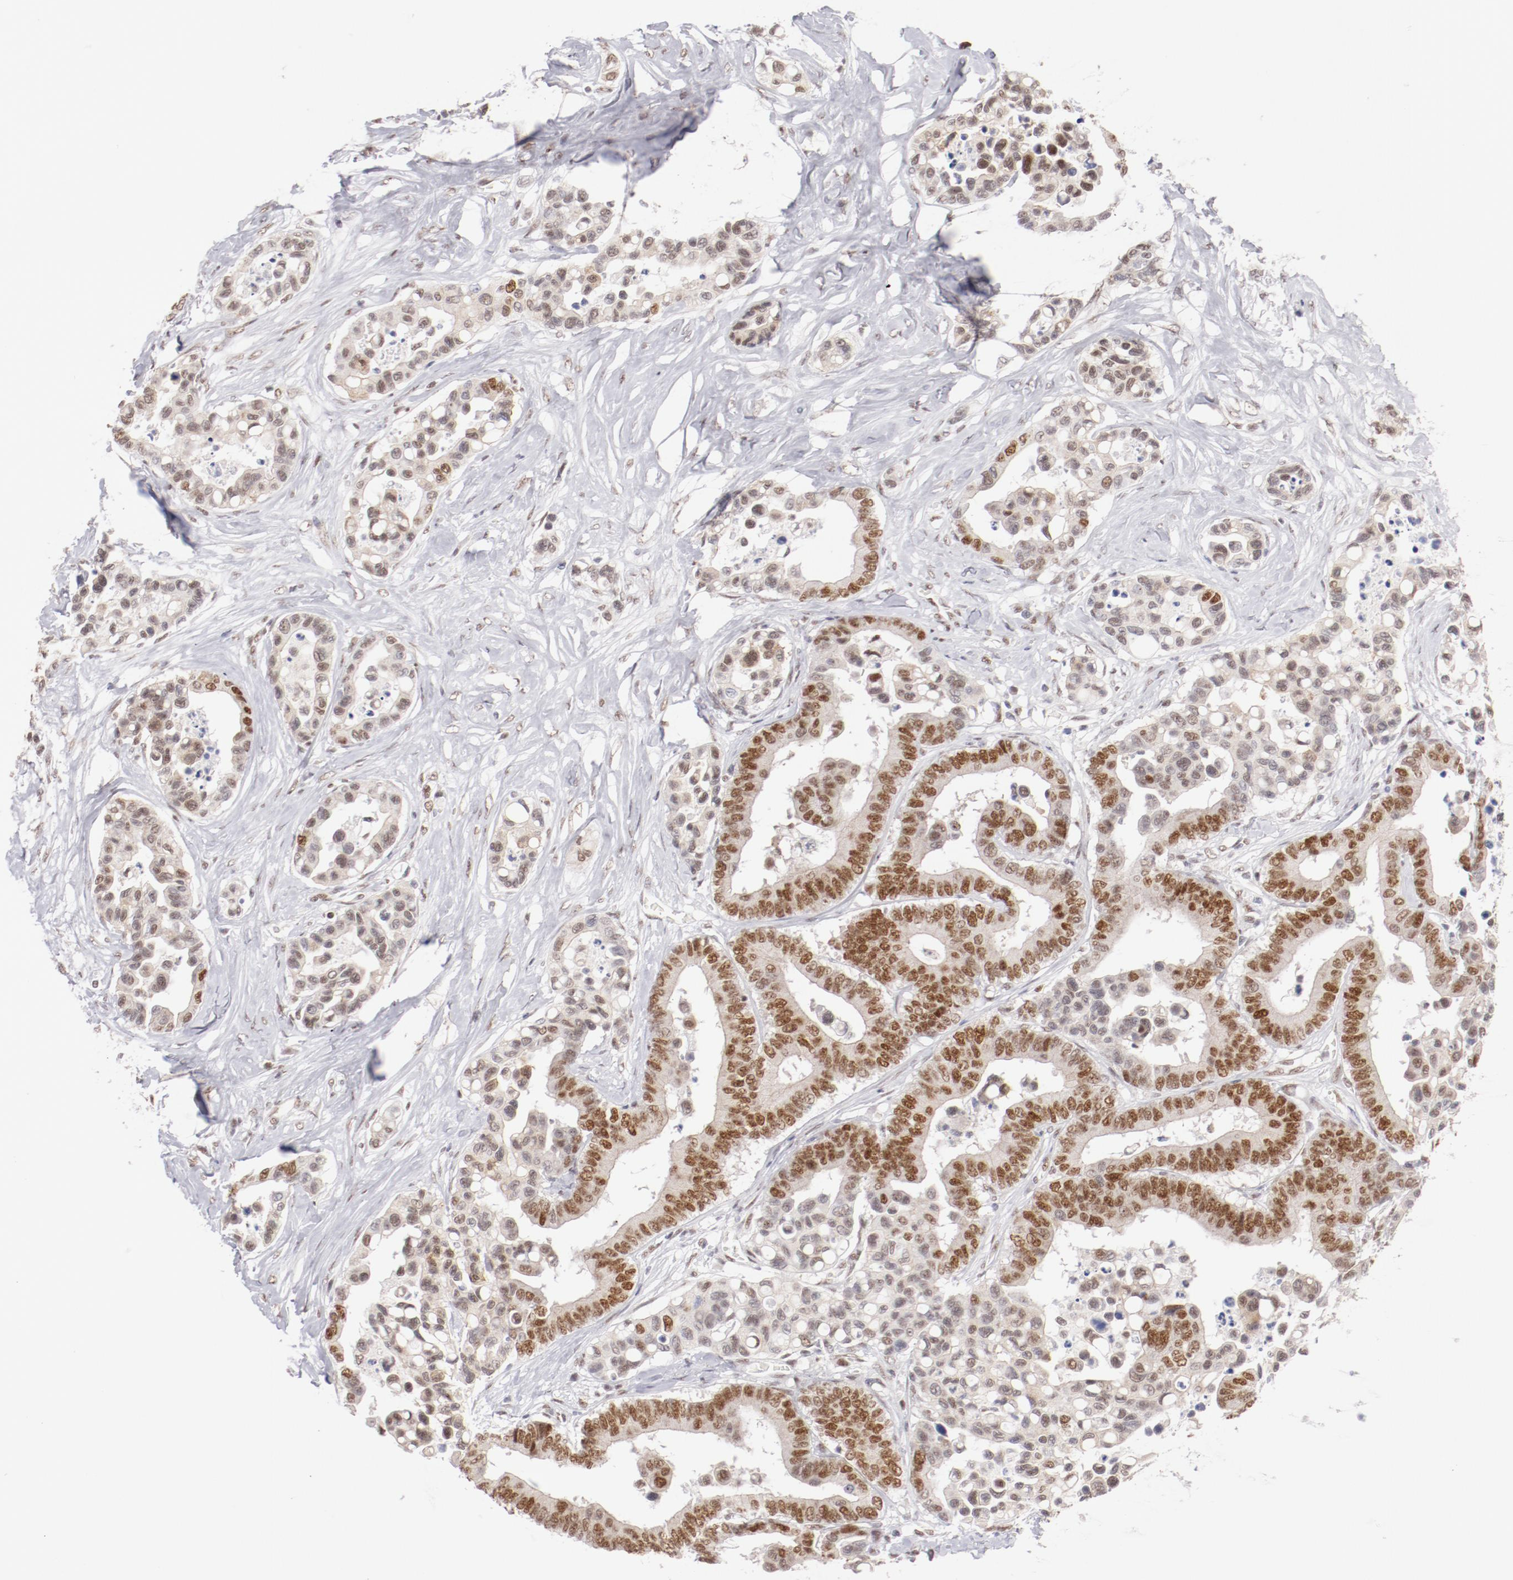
{"staining": {"intensity": "moderate", "quantity": "25%-75%", "location": "nuclear"}, "tissue": "colorectal cancer", "cell_type": "Tumor cells", "image_type": "cancer", "snomed": [{"axis": "morphology", "description": "Adenocarcinoma, NOS"}, {"axis": "topography", "description": "Colon"}], "caption": "Immunohistochemical staining of human colorectal cancer shows medium levels of moderate nuclear protein expression in about 25%-75% of tumor cells.", "gene": "TFAP4", "patient": {"sex": "male", "age": 82}}